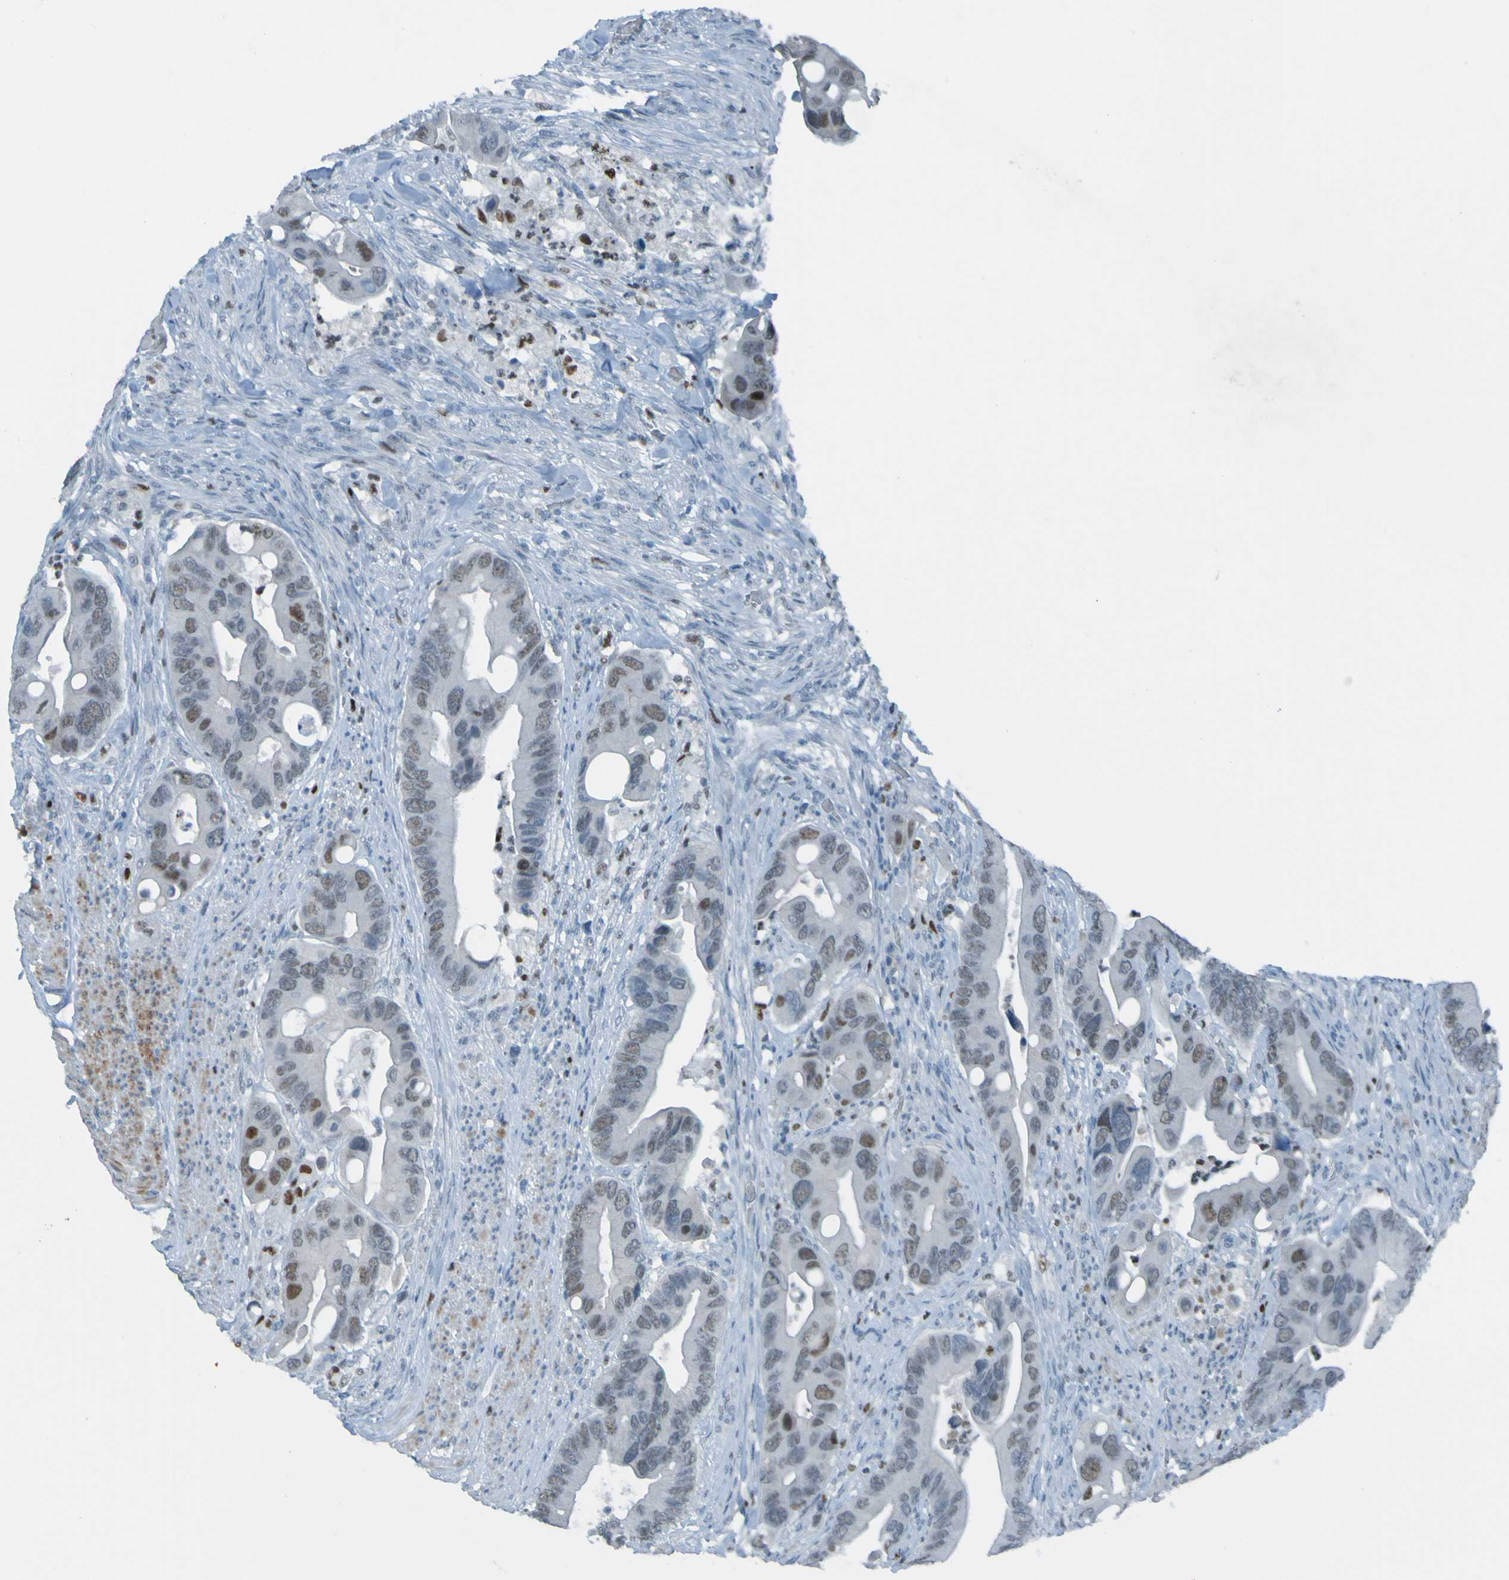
{"staining": {"intensity": "negative", "quantity": "none", "location": "none"}, "tissue": "colorectal cancer", "cell_type": "Tumor cells", "image_type": "cancer", "snomed": [{"axis": "morphology", "description": "Adenocarcinoma, NOS"}, {"axis": "topography", "description": "Rectum"}], "caption": "Micrograph shows no protein staining in tumor cells of colorectal cancer (adenocarcinoma) tissue.", "gene": "USP36", "patient": {"sex": "female", "age": 57}}